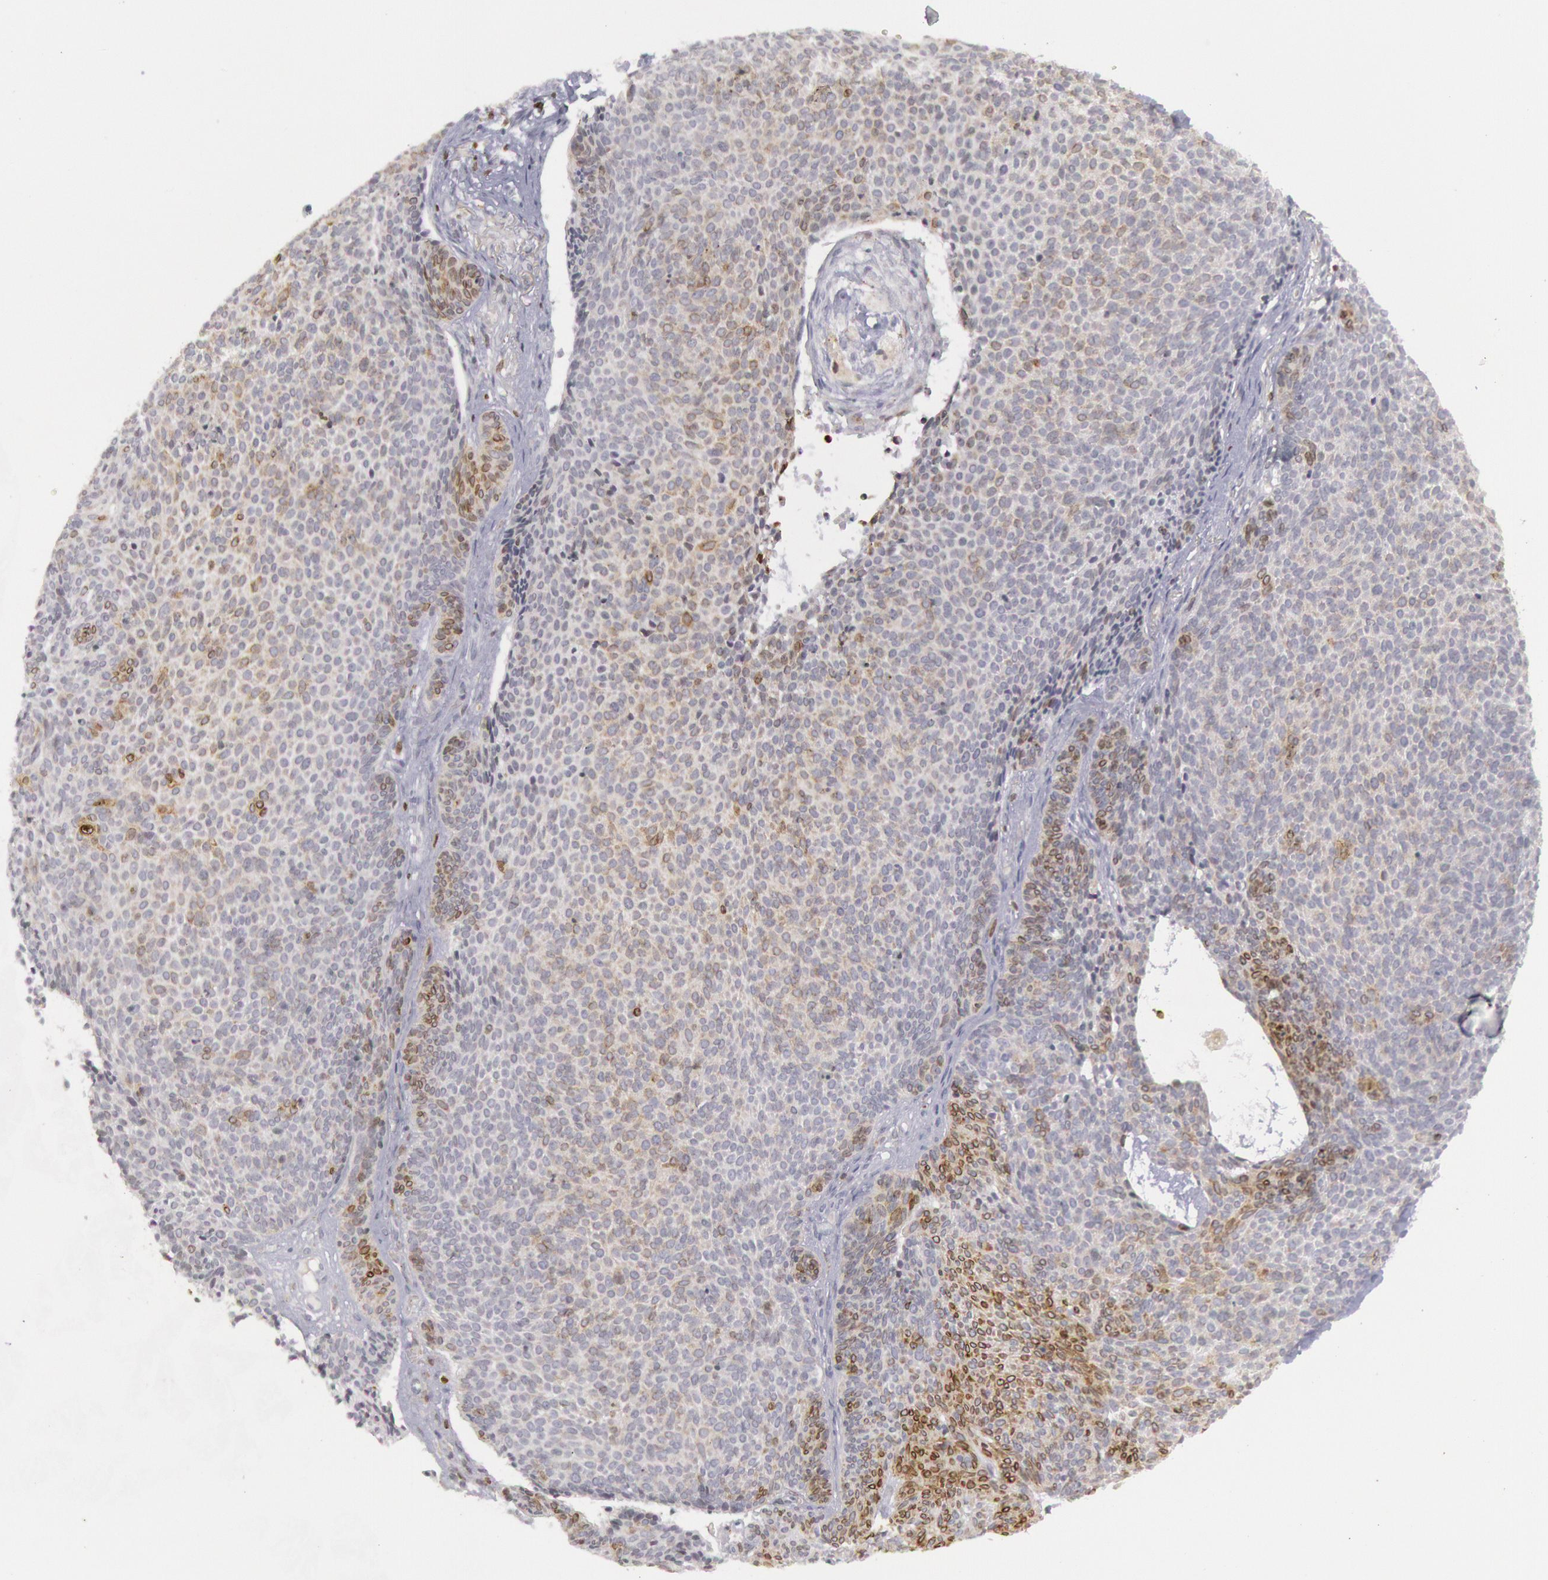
{"staining": {"intensity": "moderate", "quantity": "<25%", "location": "cytoplasmic/membranous"}, "tissue": "skin cancer", "cell_type": "Tumor cells", "image_type": "cancer", "snomed": [{"axis": "morphology", "description": "Basal cell carcinoma"}, {"axis": "topography", "description": "Skin"}], "caption": "Immunohistochemistry histopathology image of neoplastic tissue: basal cell carcinoma (skin) stained using immunohistochemistry (IHC) demonstrates low levels of moderate protein expression localized specifically in the cytoplasmic/membranous of tumor cells, appearing as a cytoplasmic/membranous brown color.", "gene": "PTGS2", "patient": {"sex": "male", "age": 84}}